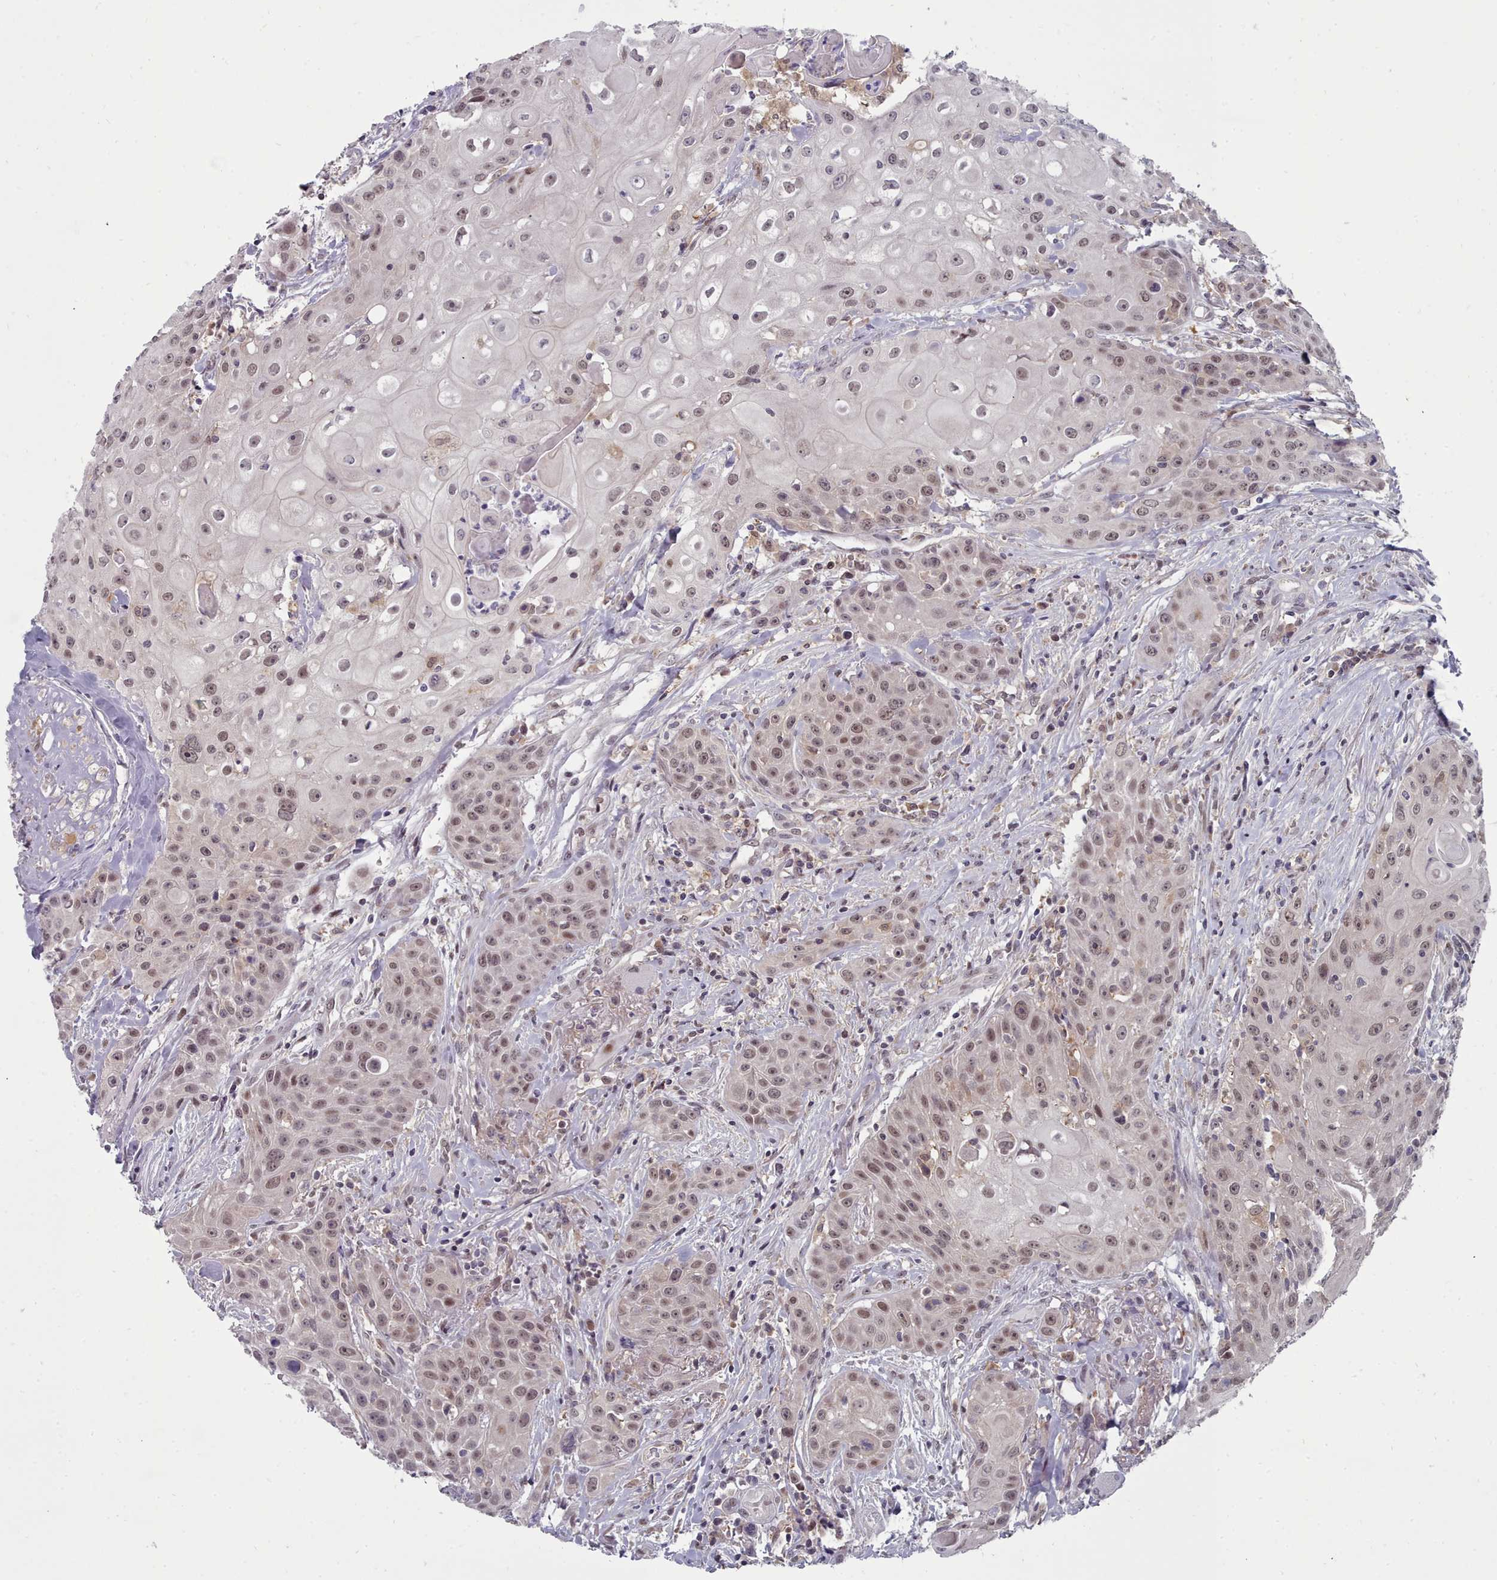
{"staining": {"intensity": "moderate", "quantity": "25%-75%", "location": "nuclear"}, "tissue": "head and neck cancer", "cell_type": "Tumor cells", "image_type": "cancer", "snomed": [{"axis": "morphology", "description": "Squamous cell carcinoma, NOS"}, {"axis": "topography", "description": "Oral tissue"}, {"axis": "topography", "description": "Head-Neck"}], "caption": "Human head and neck squamous cell carcinoma stained for a protein (brown) displays moderate nuclear positive positivity in approximately 25%-75% of tumor cells.", "gene": "GINS1", "patient": {"sex": "female", "age": 82}}